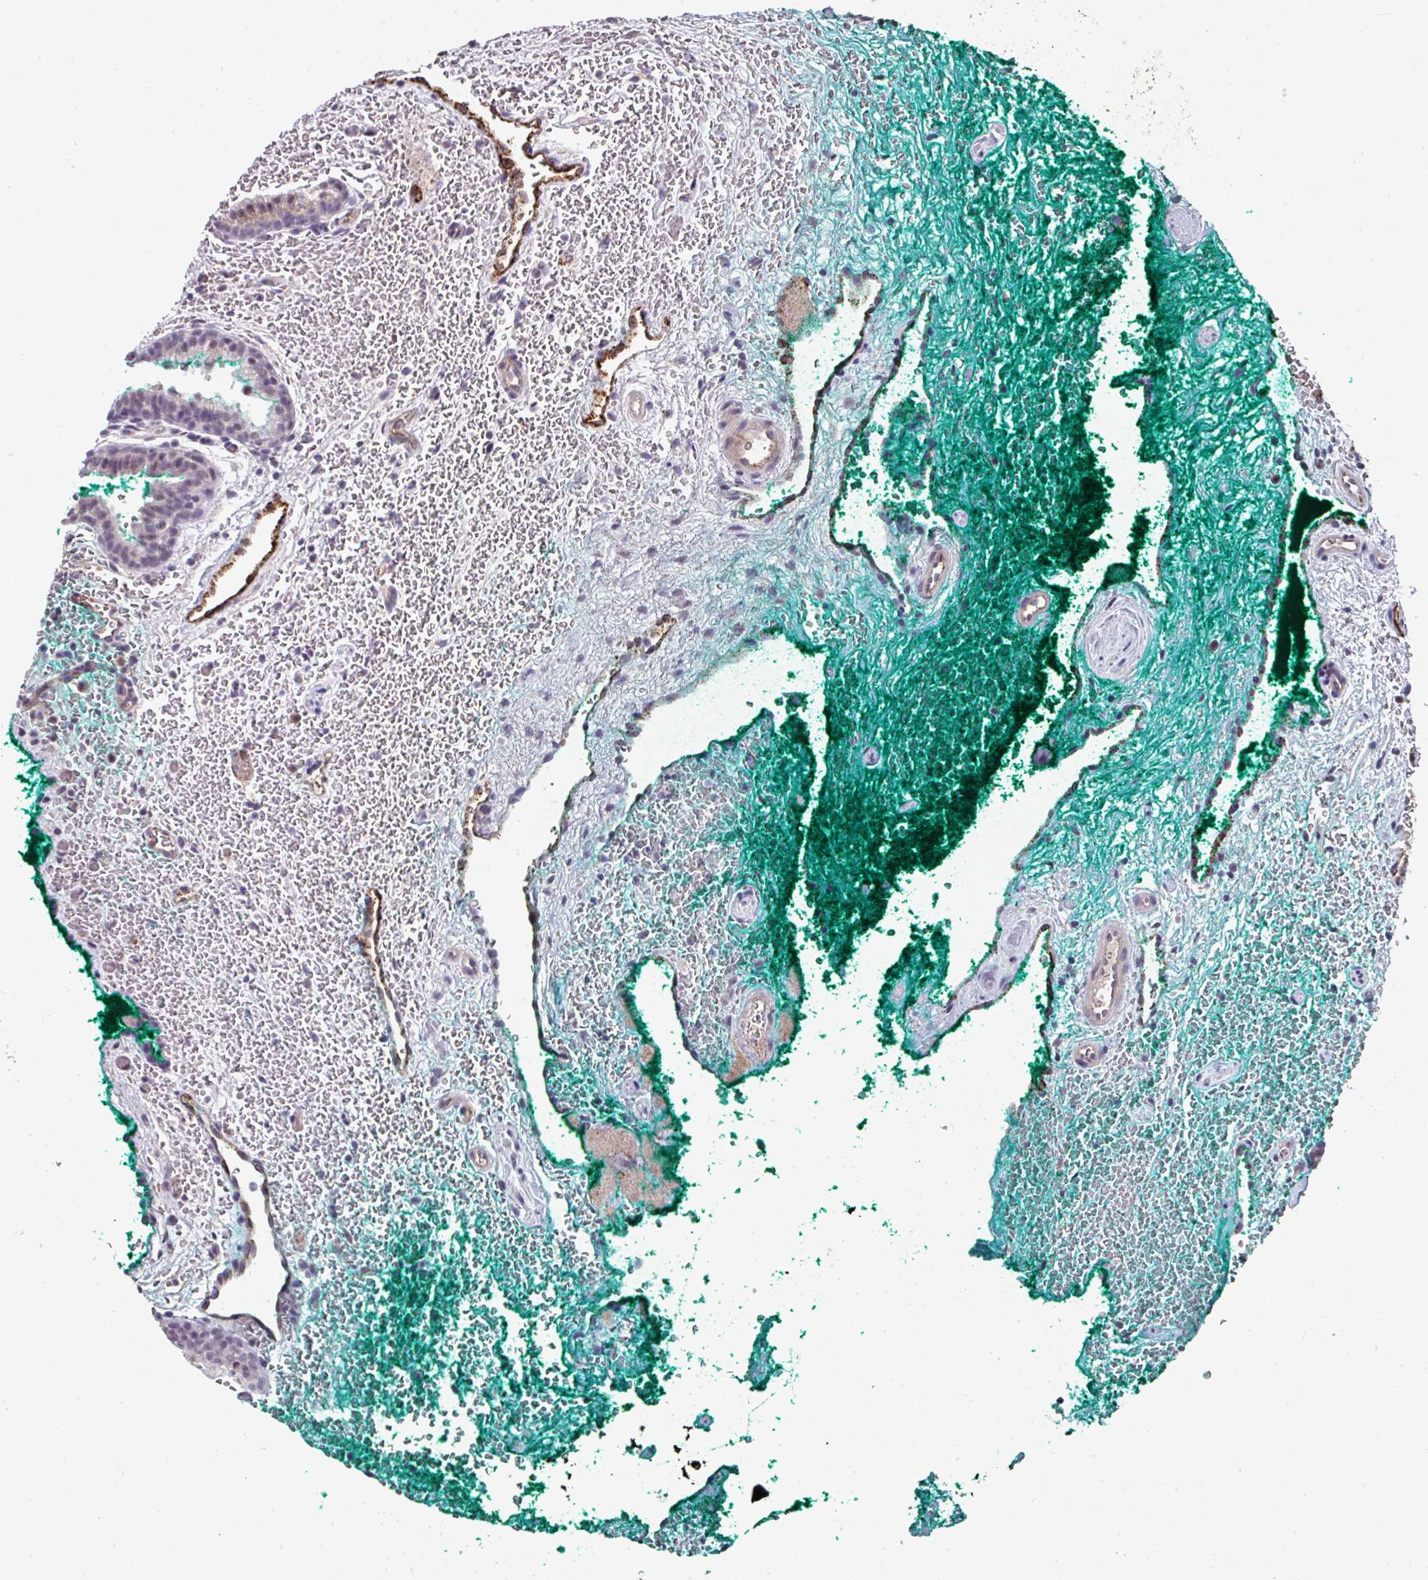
{"staining": {"intensity": "moderate", "quantity": "<25%", "location": "nuclear"}, "tissue": "prostate cancer", "cell_type": "Tumor cells", "image_type": "cancer", "snomed": [{"axis": "morphology", "description": "Adenocarcinoma, High grade"}, {"axis": "topography", "description": "Prostate"}], "caption": "Moderate nuclear protein positivity is identified in approximately <25% of tumor cells in adenocarcinoma (high-grade) (prostate). (Brightfield microscopy of DAB IHC at high magnification).", "gene": "SIDT2", "patient": {"sex": "male", "age": 56}}